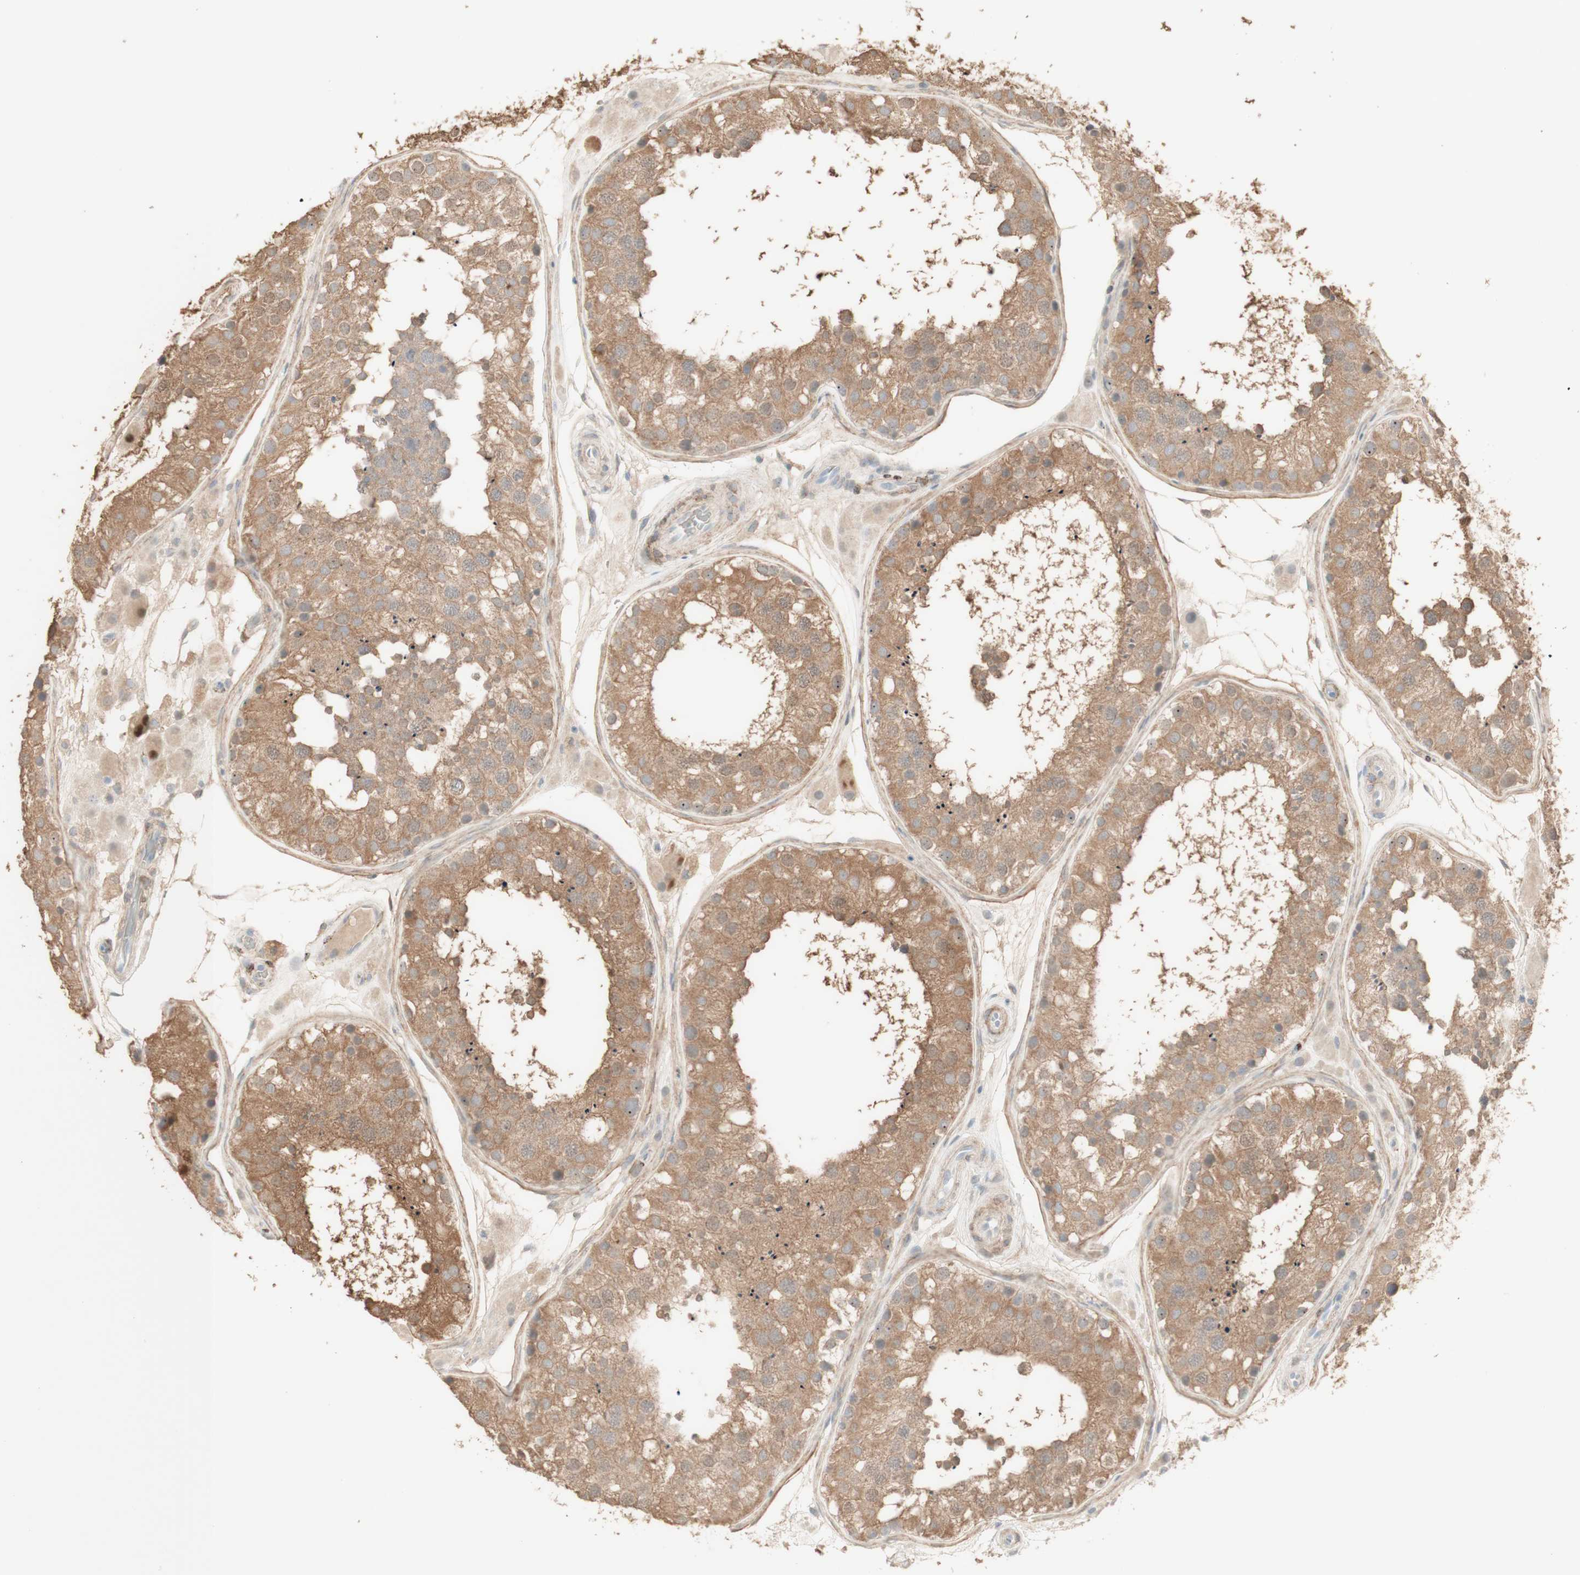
{"staining": {"intensity": "moderate", "quantity": ">75%", "location": "cytoplasmic/membranous"}, "tissue": "testis", "cell_type": "Cells in seminiferous ducts", "image_type": "normal", "snomed": [{"axis": "morphology", "description": "Normal tissue, NOS"}, {"axis": "topography", "description": "Testis"}], "caption": "An immunohistochemistry histopathology image of normal tissue is shown. Protein staining in brown labels moderate cytoplasmic/membranous positivity in testis within cells in seminiferous ducts. The protein is shown in brown color, while the nuclei are stained blue.", "gene": "MUC3A", "patient": {"sex": "male", "age": 26}}